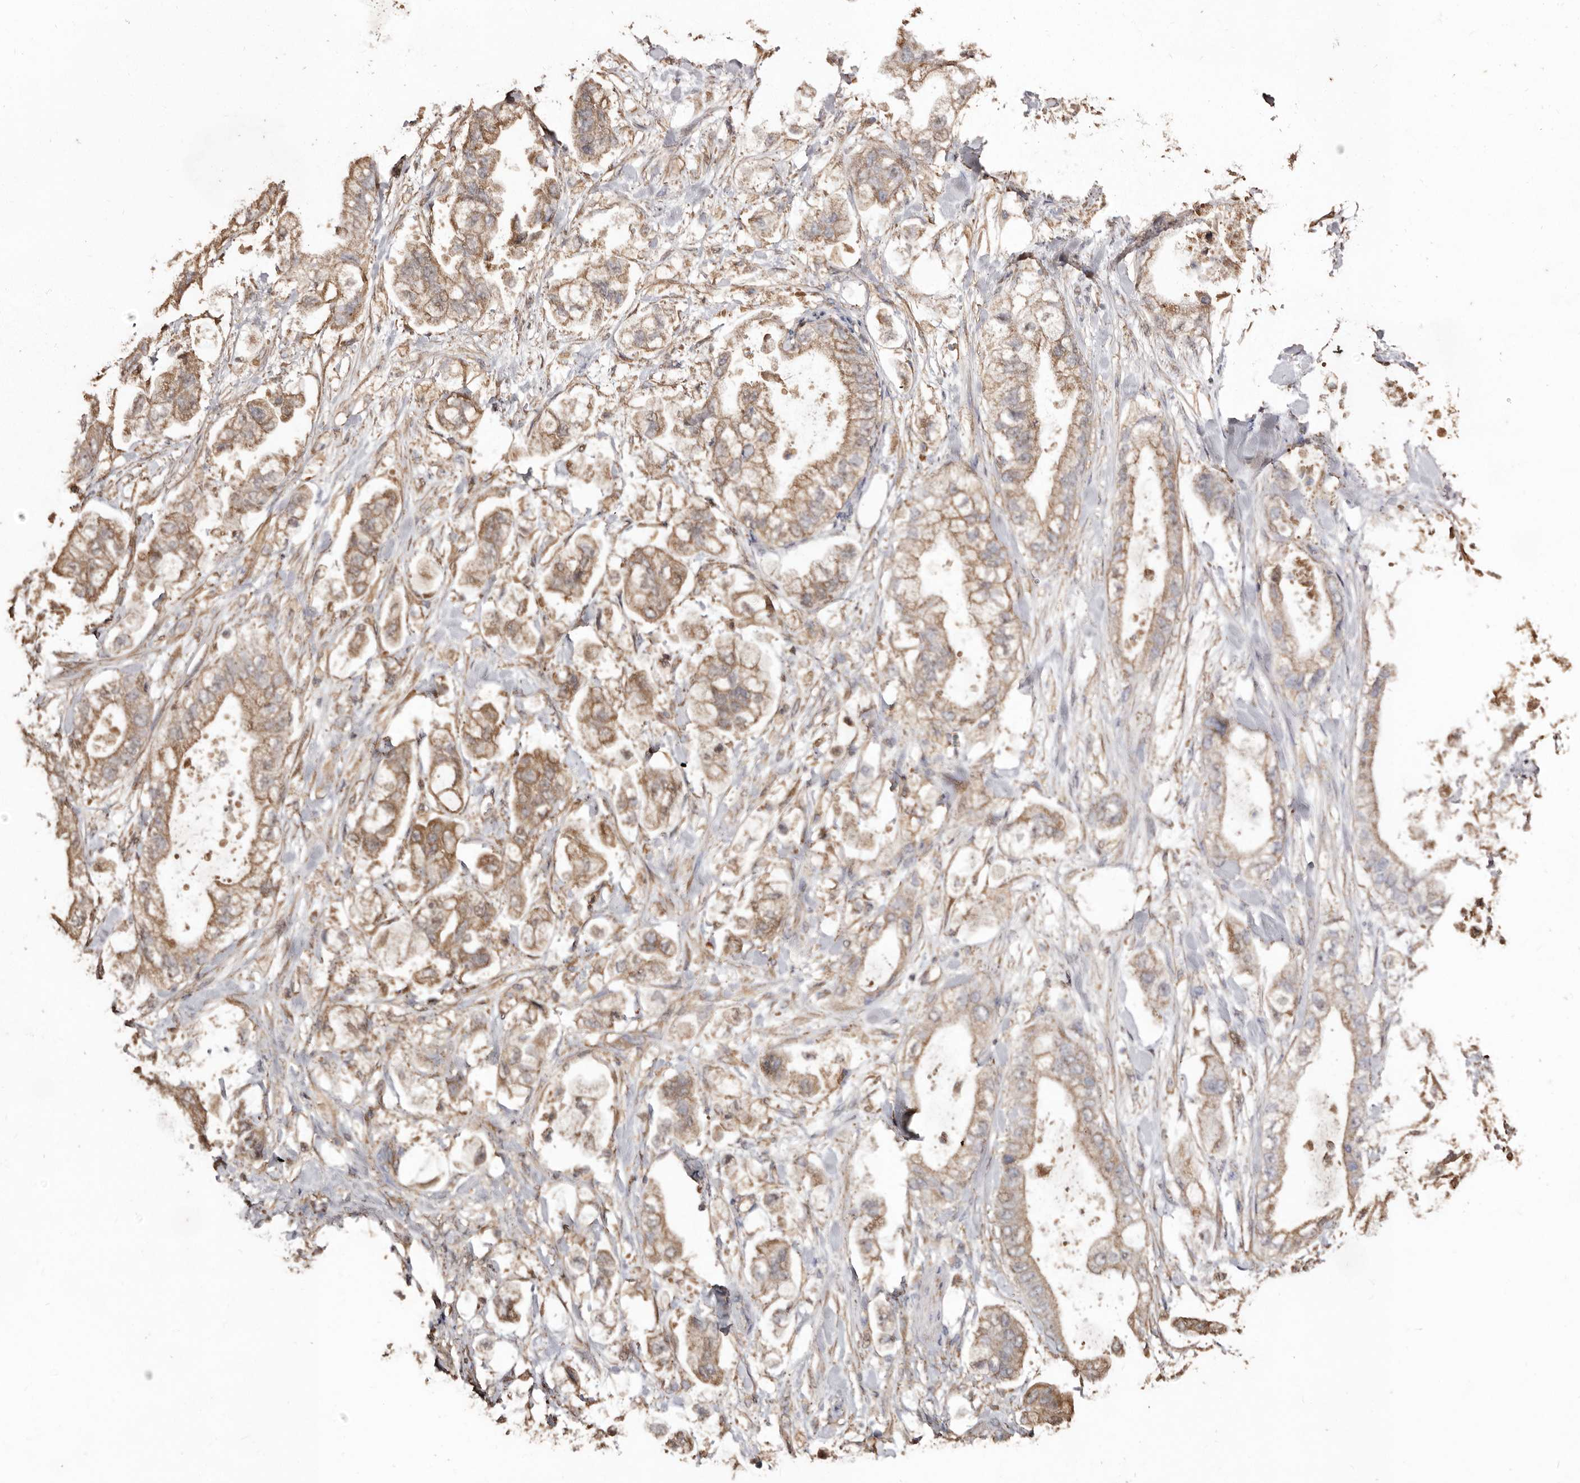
{"staining": {"intensity": "moderate", "quantity": "25%-75%", "location": "cytoplasmic/membranous"}, "tissue": "stomach cancer", "cell_type": "Tumor cells", "image_type": "cancer", "snomed": [{"axis": "morphology", "description": "Normal tissue, NOS"}, {"axis": "morphology", "description": "Adenocarcinoma, NOS"}, {"axis": "topography", "description": "Stomach"}], "caption": "Stomach cancer stained with DAB immunohistochemistry displays medium levels of moderate cytoplasmic/membranous staining in approximately 25%-75% of tumor cells. (DAB (3,3'-diaminobenzidine) IHC with brightfield microscopy, high magnification).", "gene": "MACC1", "patient": {"sex": "male", "age": 62}}